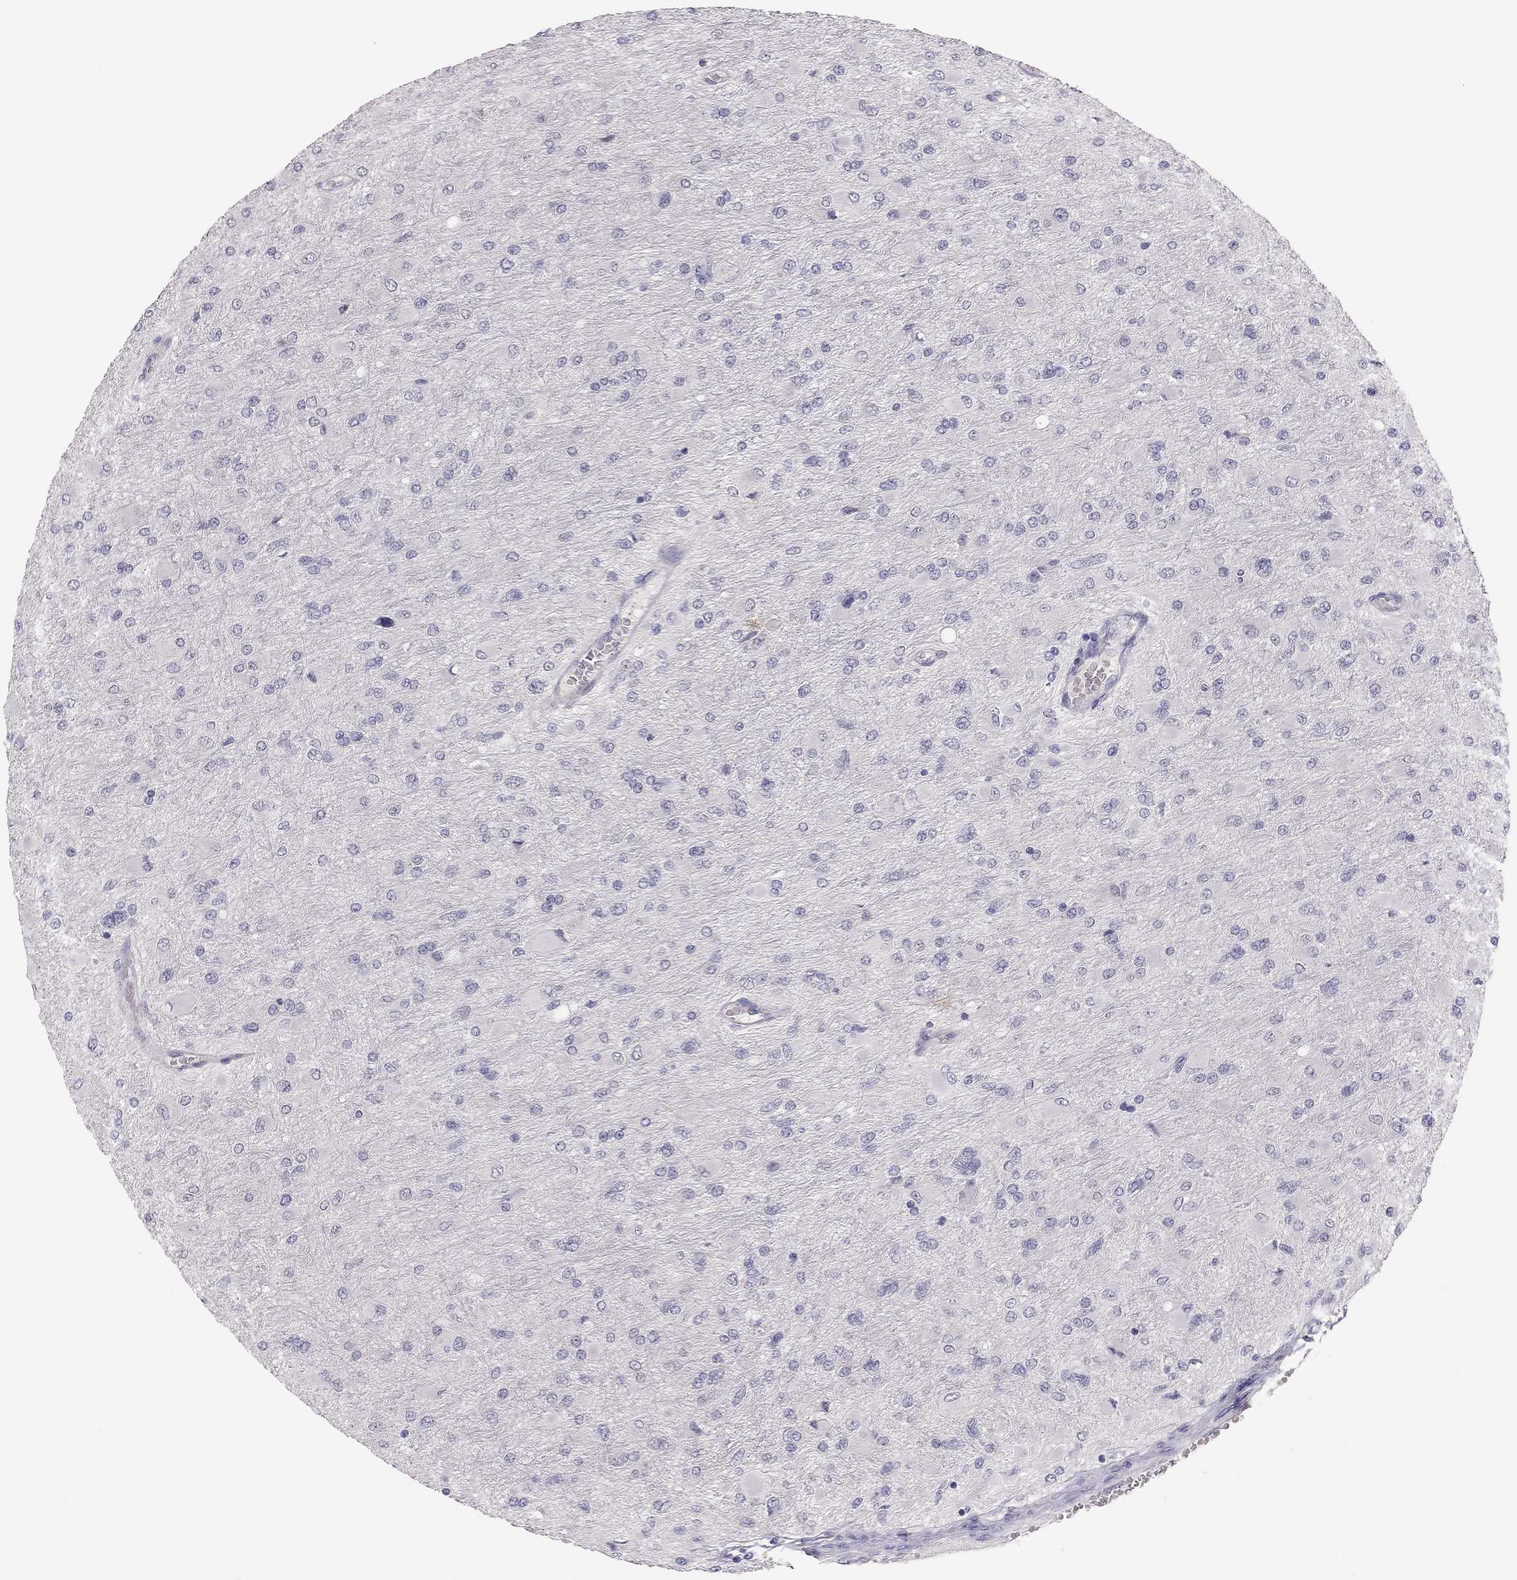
{"staining": {"intensity": "negative", "quantity": "none", "location": "none"}, "tissue": "glioma", "cell_type": "Tumor cells", "image_type": "cancer", "snomed": [{"axis": "morphology", "description": "Glioma, malignant, High grade"}, {"axis": "topography", "description": "Cerebral cortex"}], "caption": "IHC of human glioma exhibits no staining in tumor cells.", "gene": "ADORA2A", "patient": {"sex": "female", "age": 36}}